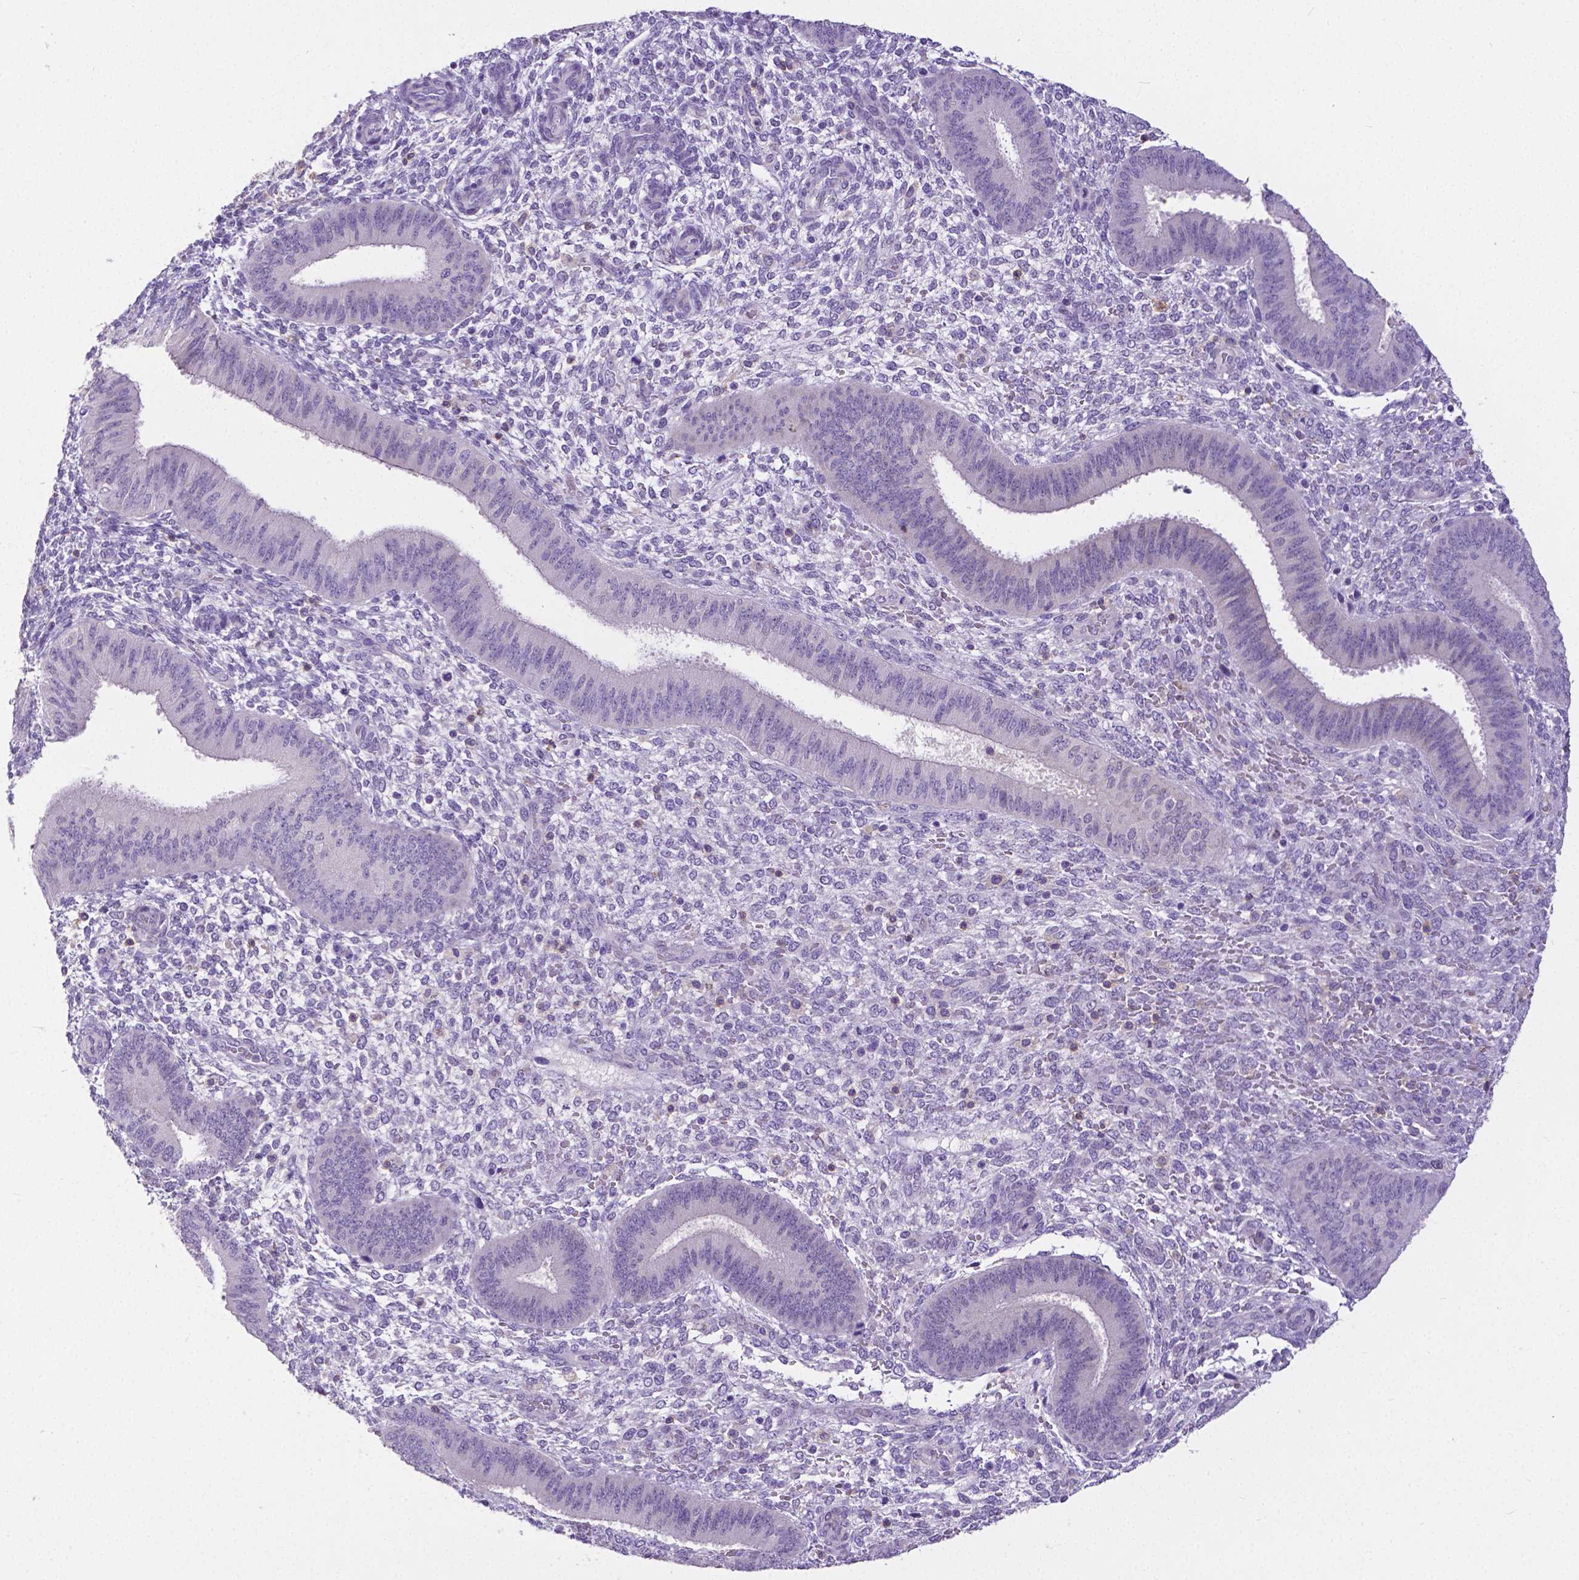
{"staining": {"intensity": "negative", "quantity": "none", "location": "none"}, "tissue": "endometrium", "cell_type": "Cells in endometrial stroma", "image_type": "normal", "snomed": [{"axis": "morphology", "description": "Normal tissue, NOS"}, {"axis": "topography", "description": "Endometrium"}], "caption": "Immunohistochemical staining of normal endometrium shows no significant positivity in cells in endometrial stroma. The staining was performed using DAB to visualize the protein expression in brown, while the nuclei were stained in blue with hematoxylin (Magnification: 20x).", "gene": "CD4", "patient": {"sex": "female", "age": 39}}